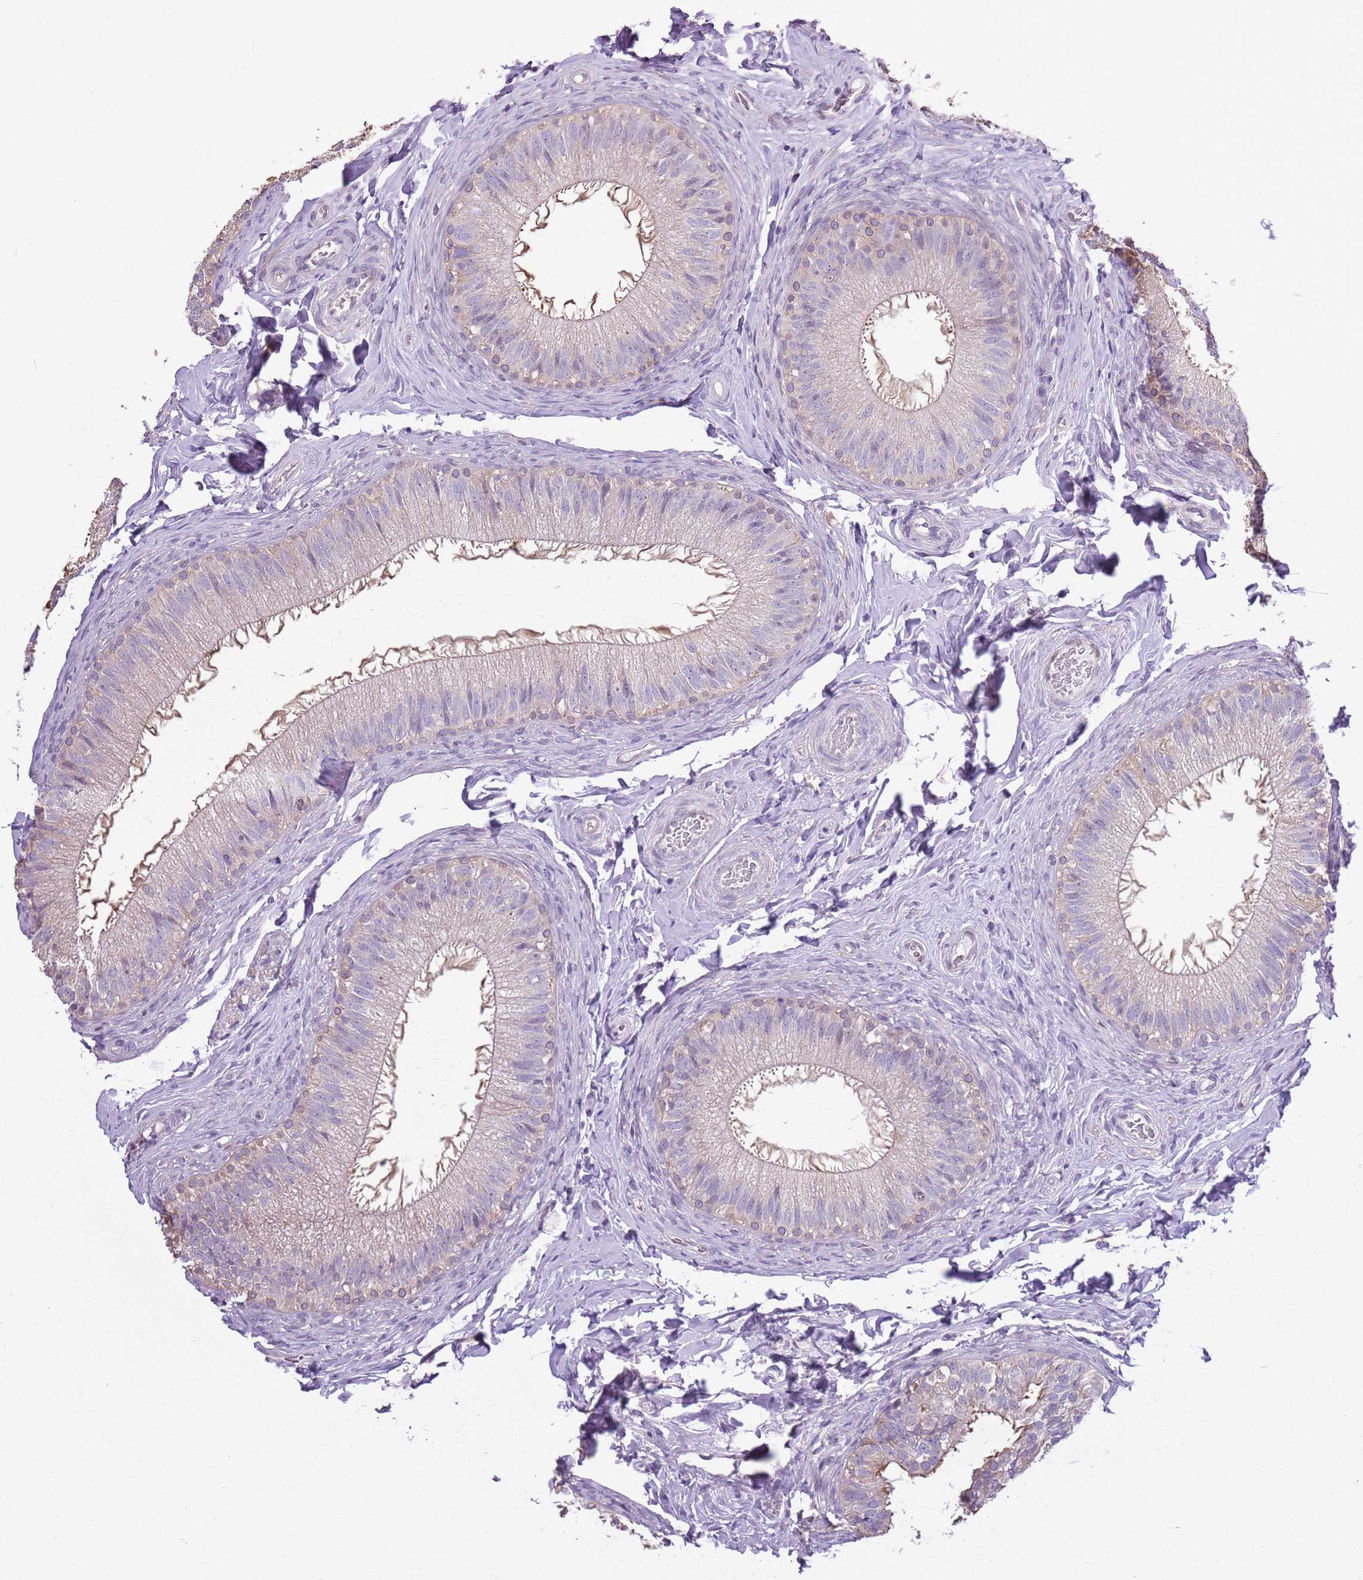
{"staining": {"intensity": "weak", "quantity": "25%-75%", "location": "cytoplasmic/membranous"}, "tissue": "epididymis", "cell_type": "Glandular cells", "image_type": "normal", "snomed": [{"axis": "morphology", "description": "Normal tissue, NOS"}, {"axis": "topography", "description": "Epididymis"}], "caption": "IHC of unremarkable human epididymis demonstrates low levels of weak cytoplasmic/membranous expression in about 25%-75% of glandular cells.", "gene": "CAPN9", "patient": {"sex": "male", "age": 49}}